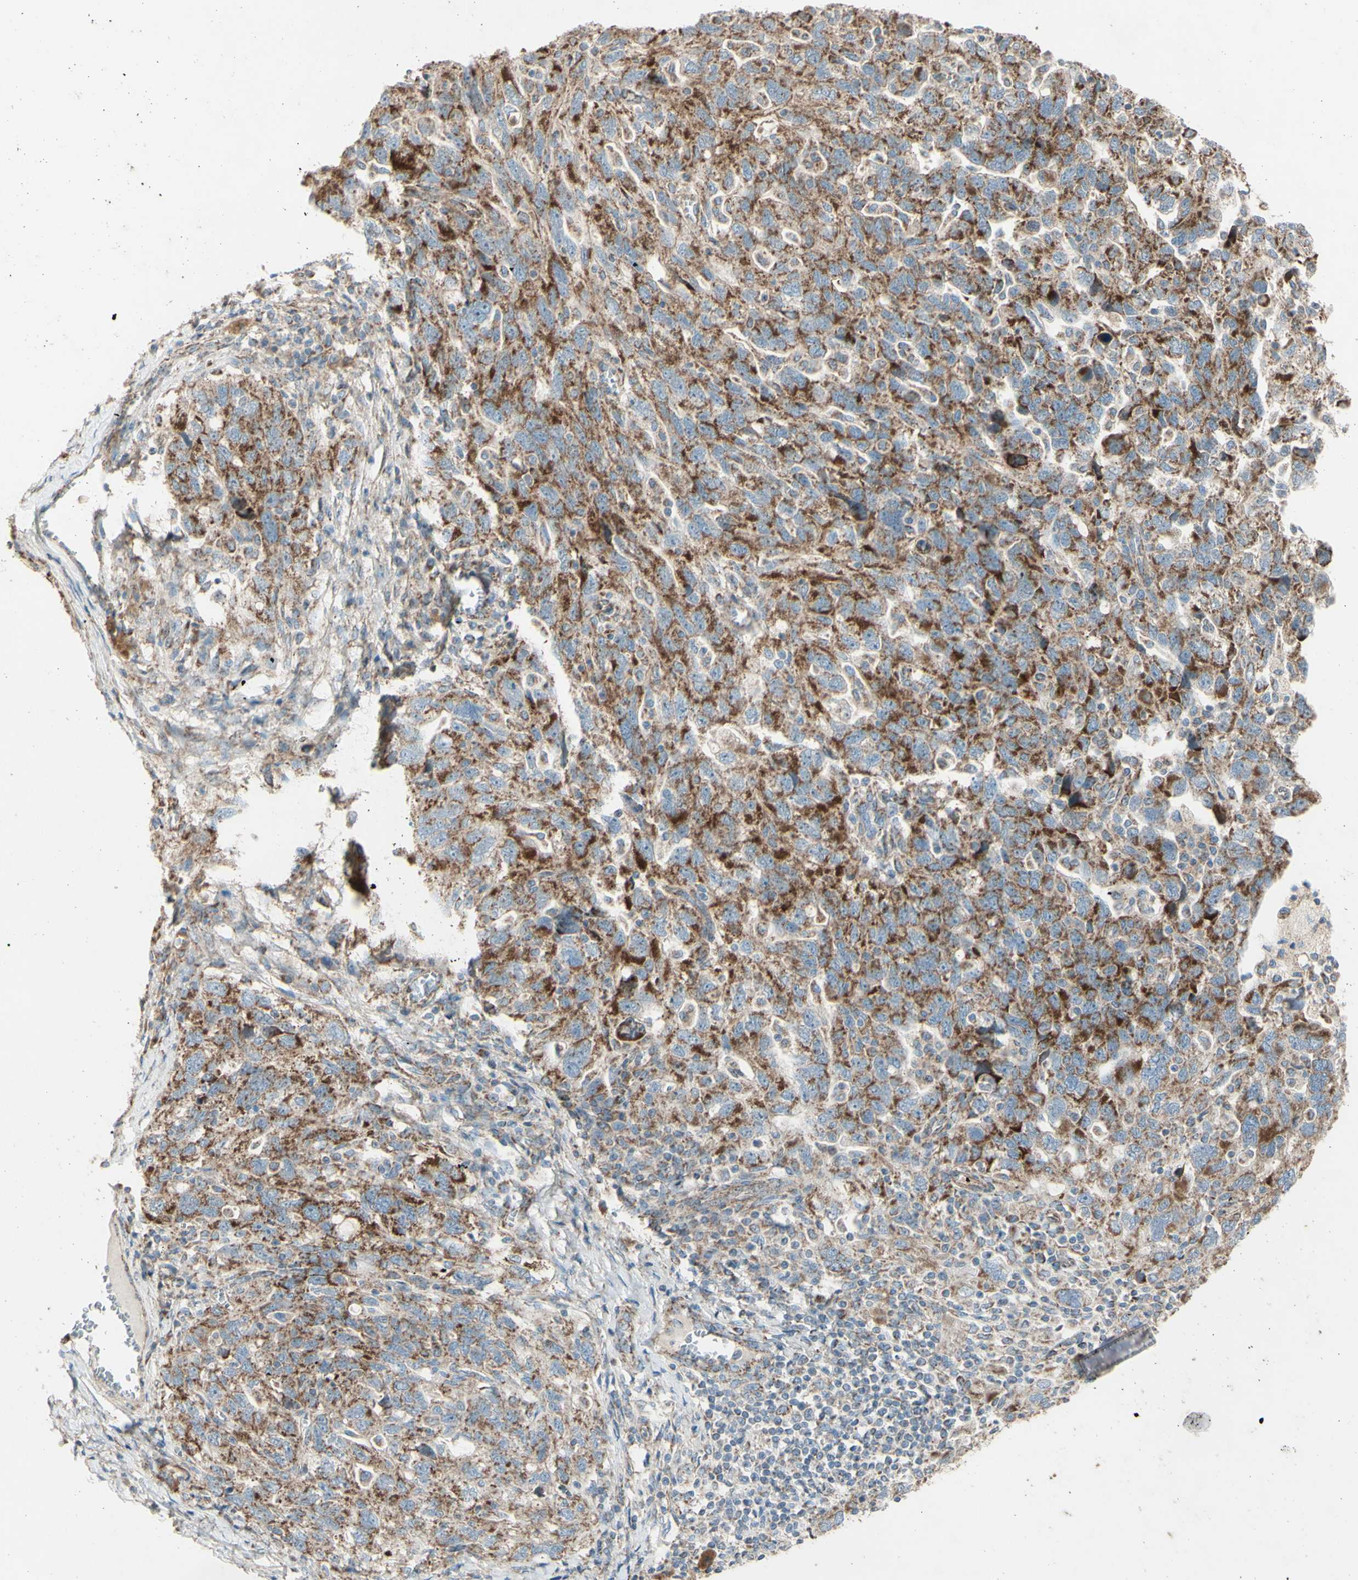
{"staining": {"intensity": "strong", "quantity": ">75%", "location": "cytoplasmic/membranous"}, "tissue": "ovarian cancer", "cell_type": "Tumor cells", "image_type": "cancer", "snomed": [{"axis": "morphology", "description": "Carcinoma, NOS"}, {"axis": "morphology", "description": "Cystadenocarcinoma, serous, NOS"}, {"axis": "topography", "description": "Ovary"}], "caption": "Immunohistochemistry histopathology image of serous cystadenocarcinoma (ovarian) stained for a protein (brown), which shows high levels of strong cytoplasmic/membranous expression in about >75% of tumor cells.", "gene": "RHOT1", "patient": {"sex": "female", "age": 69}}